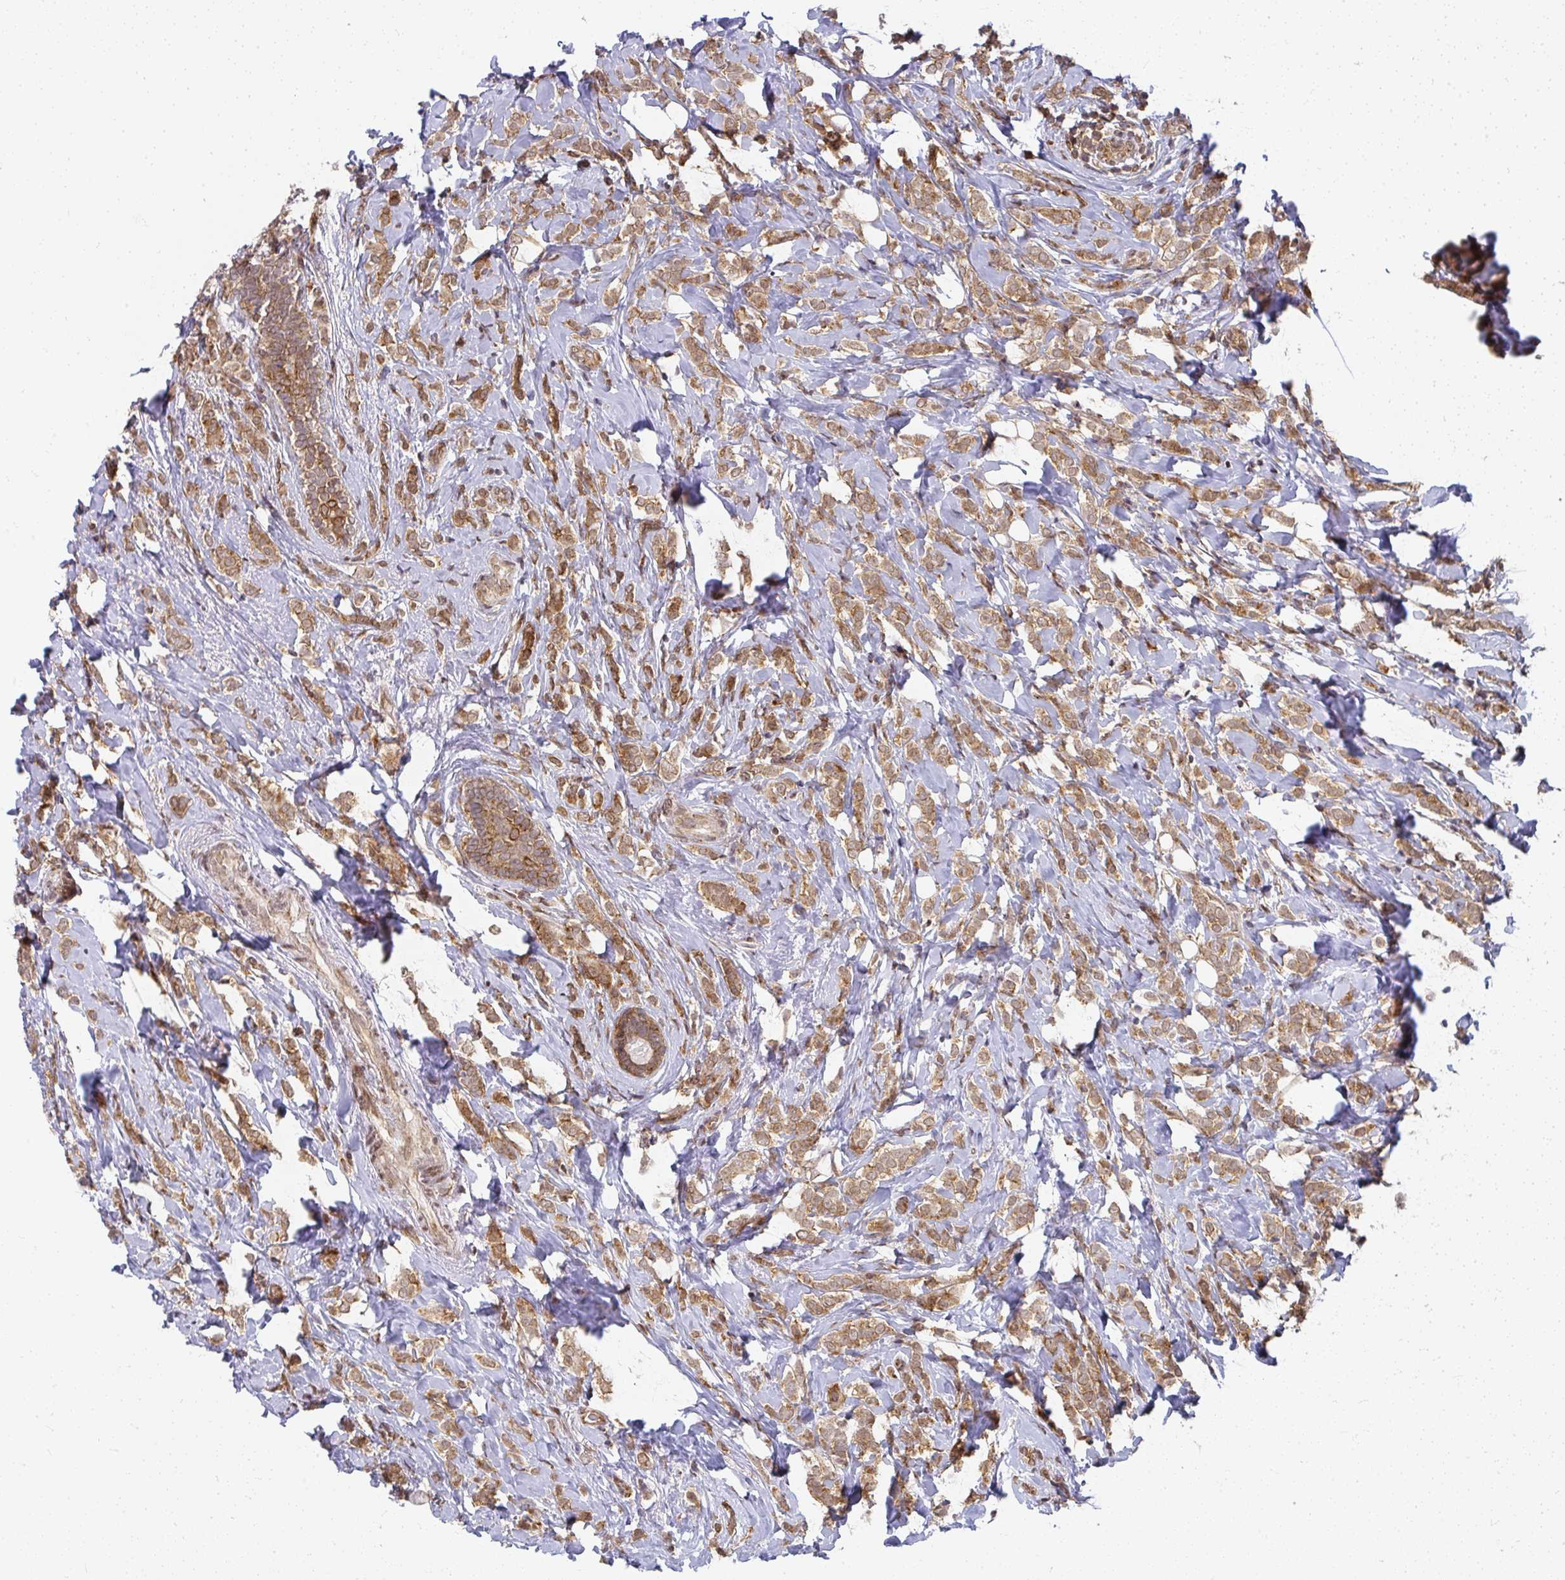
{"staining": {"intensity": "moderate", "quantity": ">75%", "location": "cytoplasmic/membranous"}, "tissue": "breast cancer", "cell_type": "Tumor cells", "image_type": "cancer", "snomed": [{"axis": "morphology", "description": "Lobular carcinoma"}, {"axis": "topography", "description": "Breast"}], "caption": "Breast cancer (lobular carcinoma) stained for a protein (brown) shows moderate cytoplasmic/membranous positive staining in approximately >75% of tumor cells.", "gene": "SYNCRIP", "patient": {"sex": "female", "age": 49}}